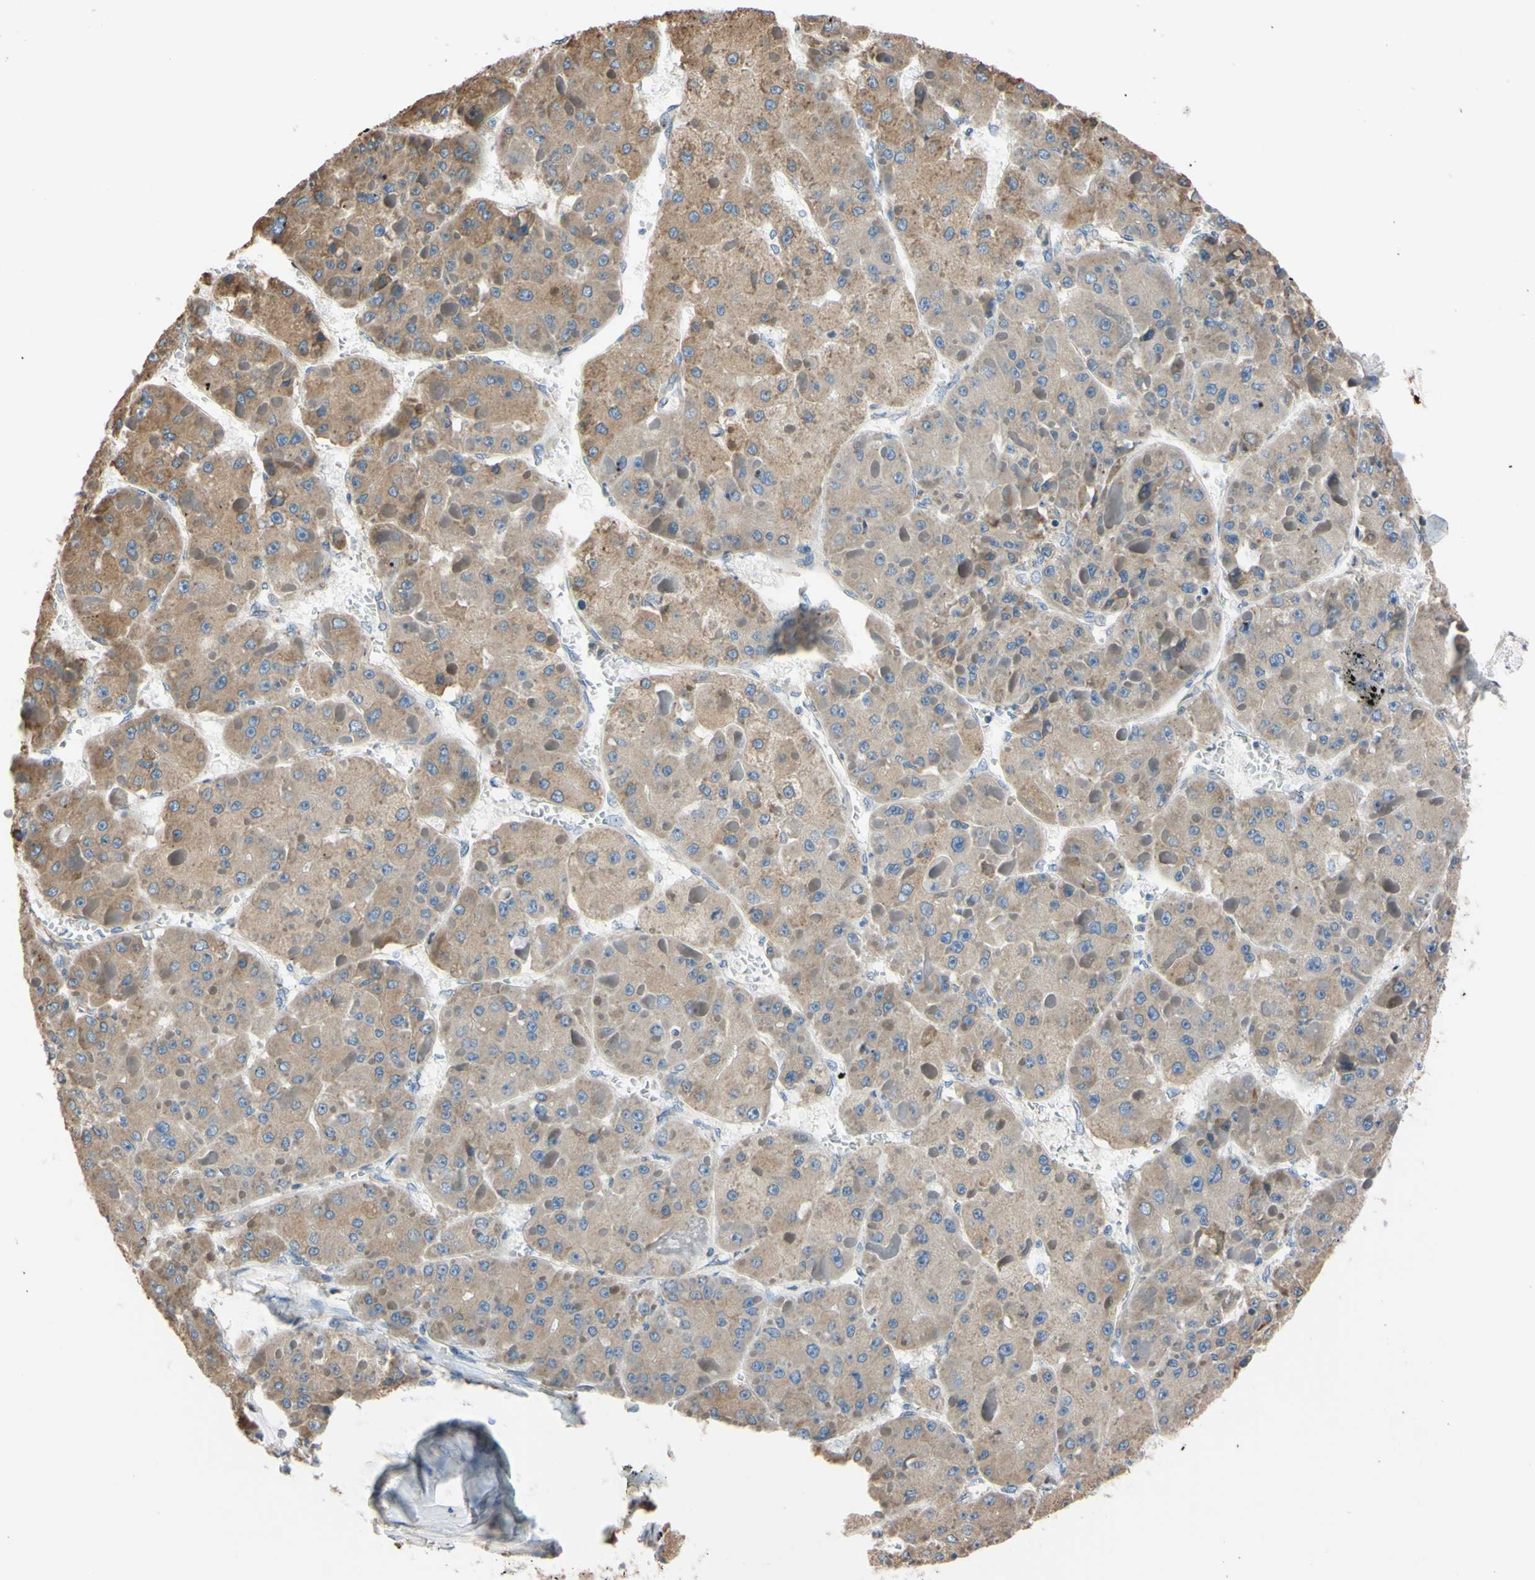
{"staining": {"intensity": "moderate", "quantity": ">75%", "location": "cytoplasmic/membranous"}, "tissue": "liver cancer", "cell_type": "Tumor cells", "image_type": "cancer", "snomed": [{"axis": "morphology", "description": "Carcinoma, Hepatocellular, NOS"}, {"axis": "topography", "description": "Liver"}], "caption": "DAB immunohistochemical staining of human hepatocellular carcinoma (liver) displays moderate cytoplasmic/membranous protein expression in about >75% of tumor cells.", "gene": "BMF", "patient": {"sex": "female", "age": 73}}